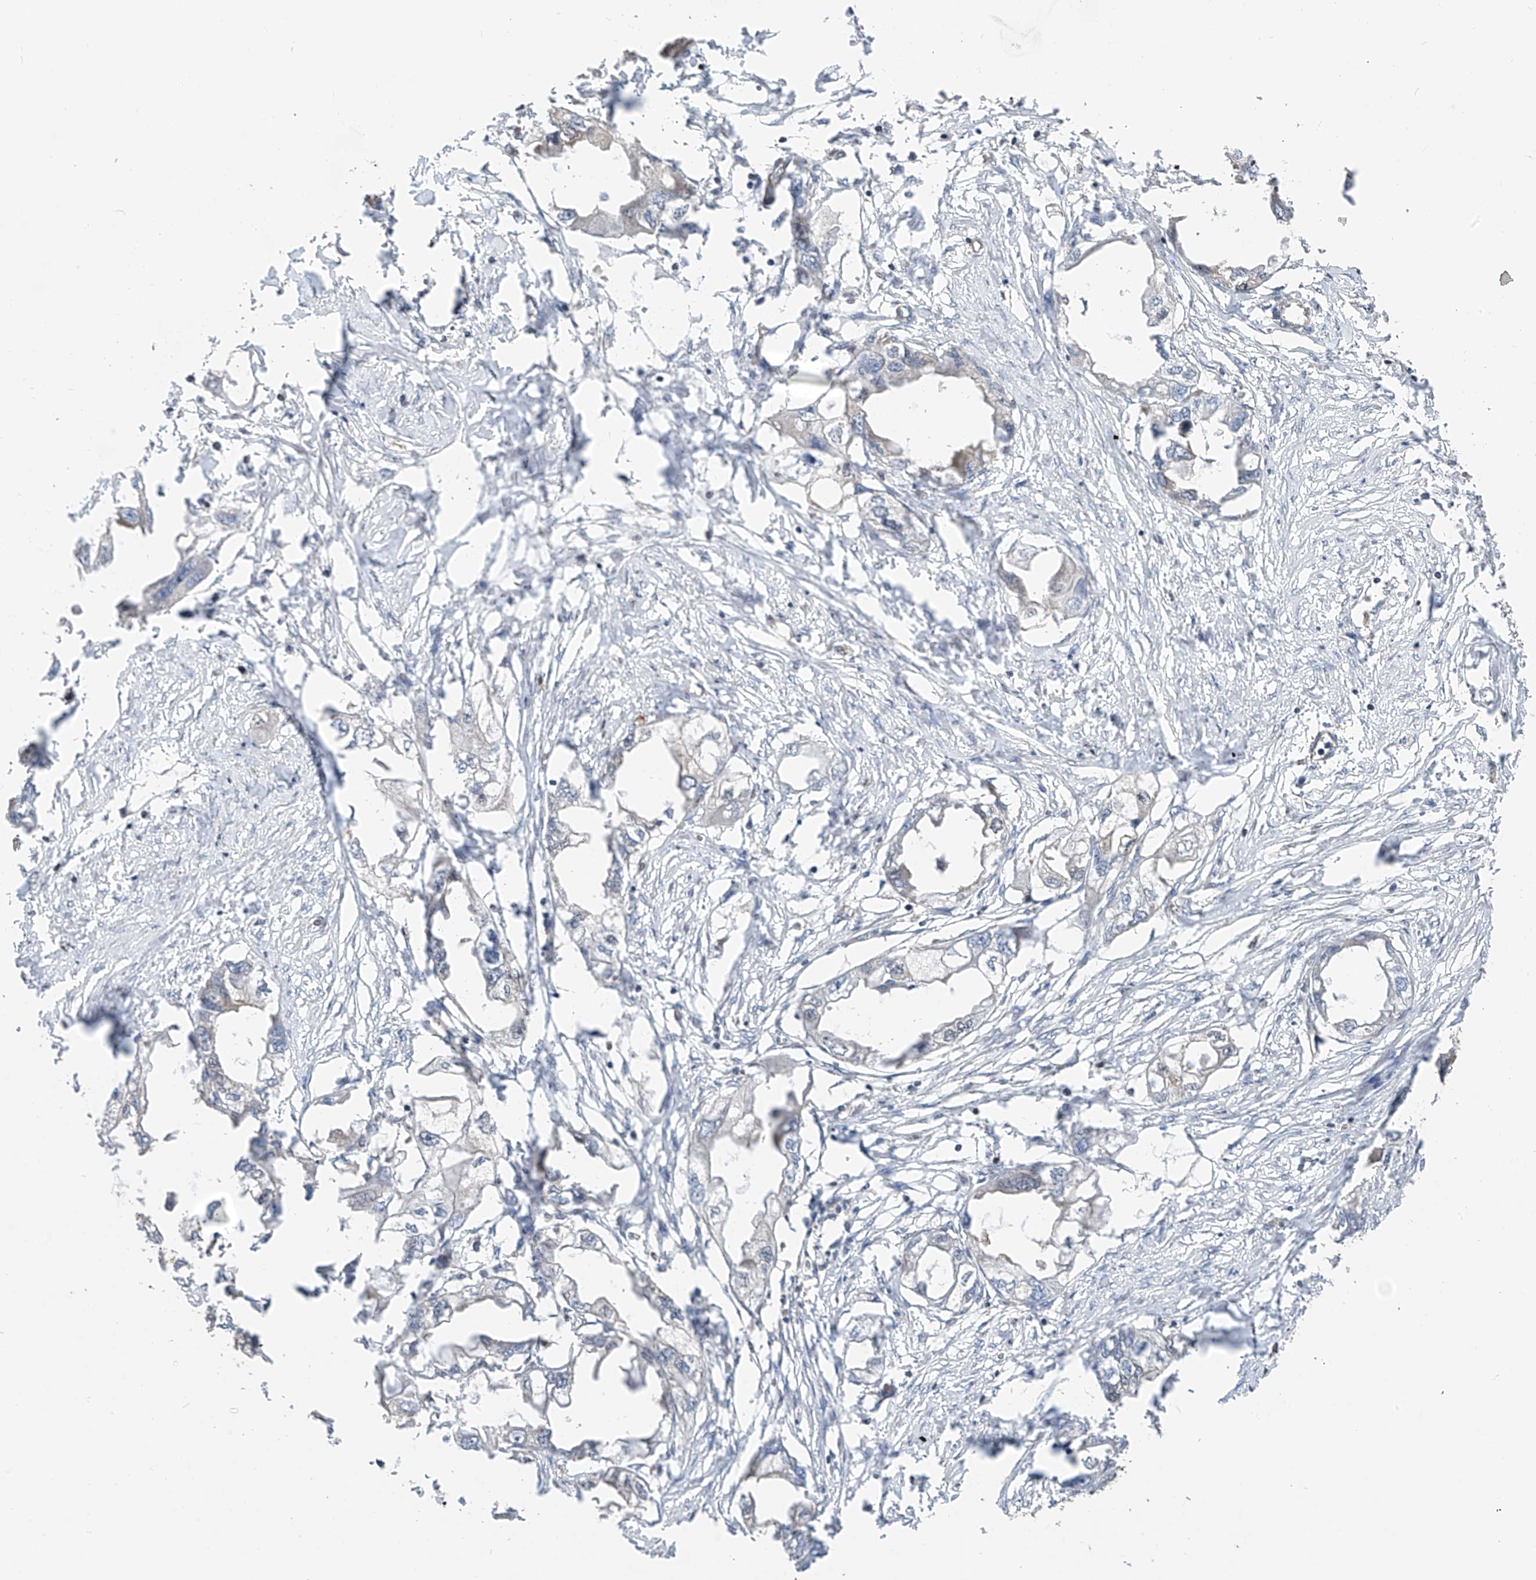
{"staining": {"intensity": "negative", "quantity": "none", "location": "none"}, "tissue": "endometrial cancer", "cell_type": "Tumor cells", "image_type": "cancer", "snomed": [{"axis": "morphology", "description": "Adenocarcinoma, NOS"}, {"axis": "morphology", "description": "Adenocarcinoma, metastatic, NOS"}, {"axis": "topography", "description": "Adipose tissue"}, {"axis": "topography", "description": "Endometrium"}], "caption": "Immunohistochemistry of endometrial cancer (adenocarcinoma) exhibits no staining in tumor cells. (IHC, brightfield microscopy, high magnification).", "gene": "DNAJC9", "patient": {"sex": "female", "age": 67}}